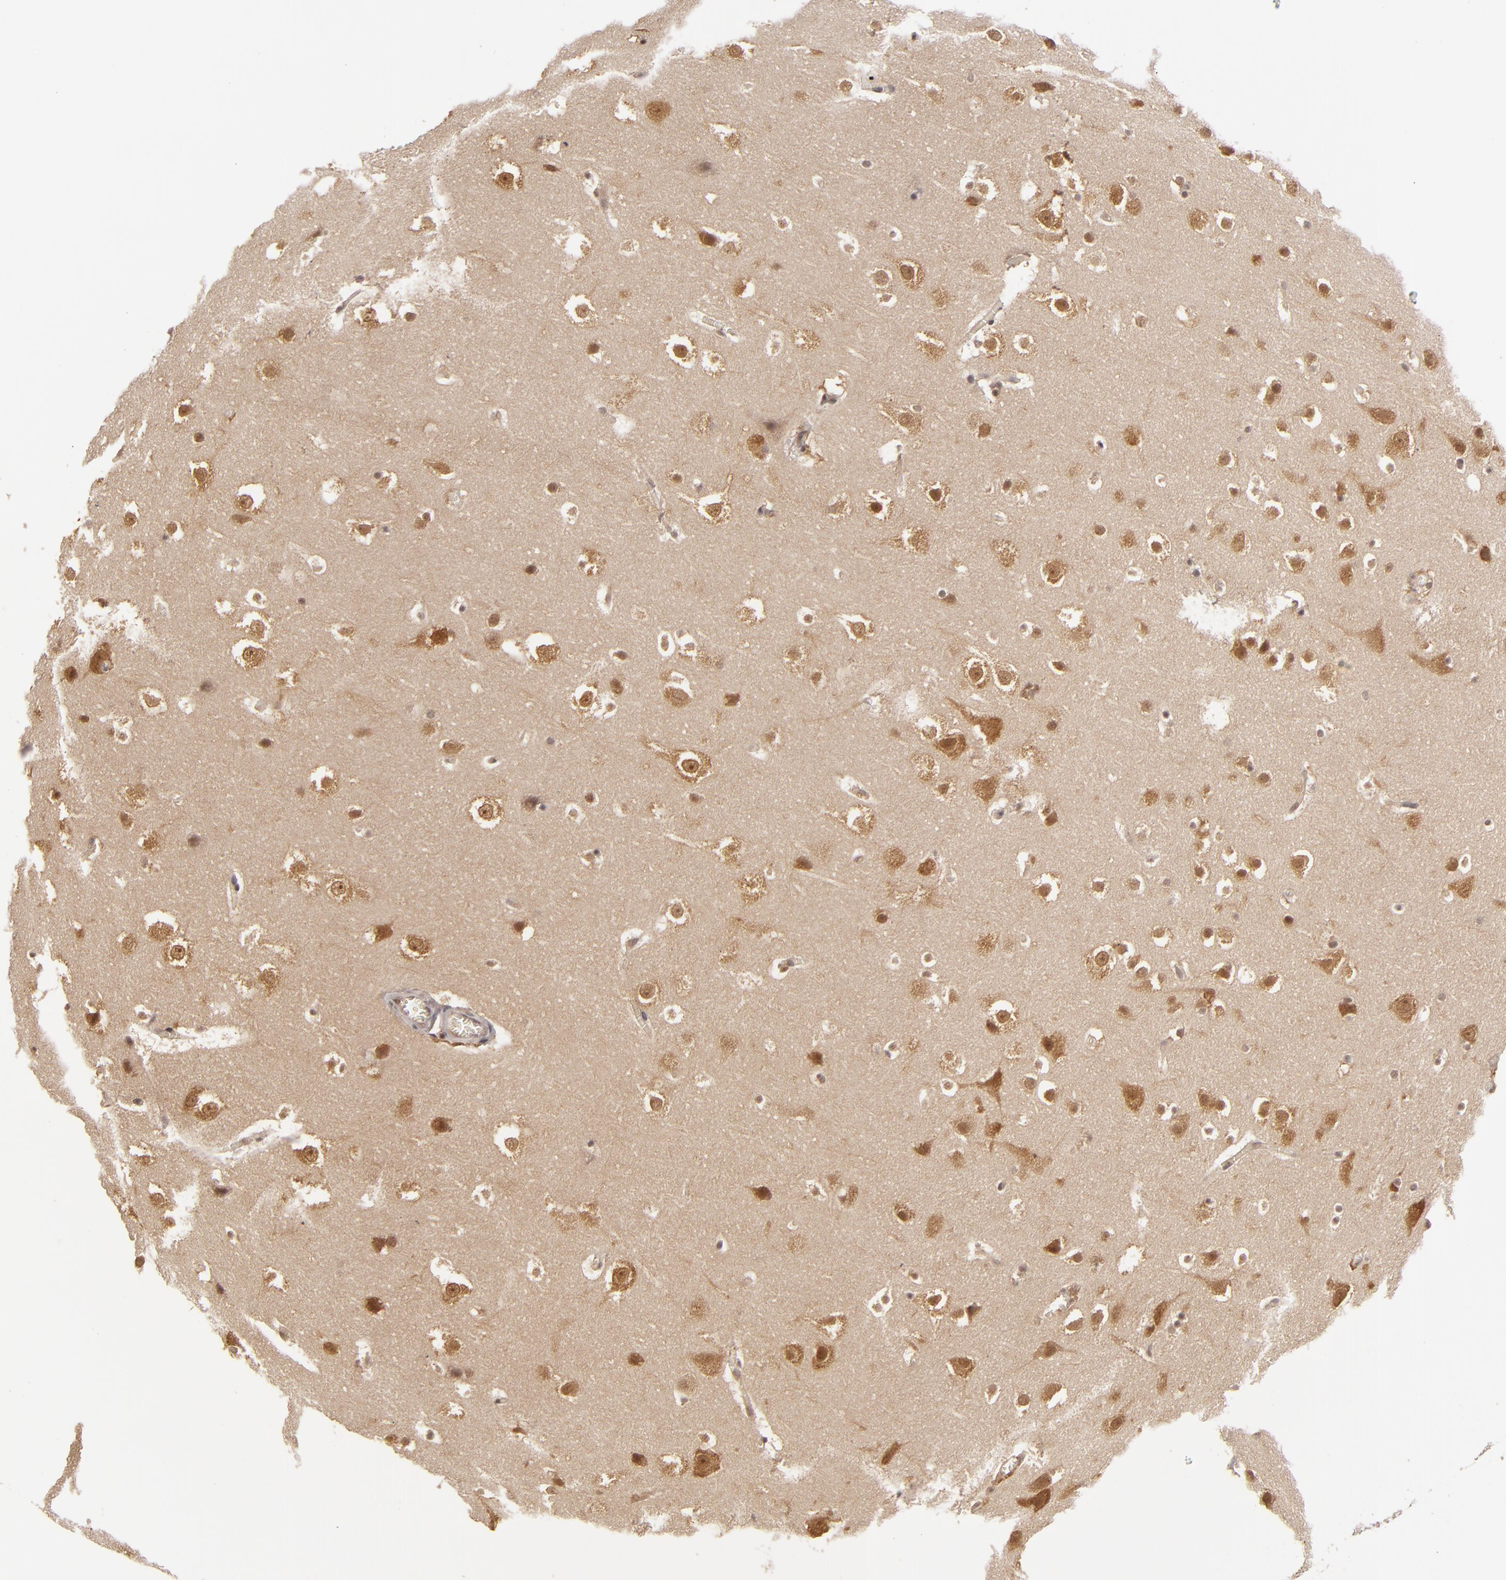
{"staining": {"intensity": "weak", "quantity": "<25%", "location": "cytoplasmic/membranous"}, "tissue": "hippocampus", "cell_type": "Glial cells", "image_type": "normal", "snomed": [{"axis": "morphology", "description": "Normal tissue, NOS"}, {"axis": "topography", "description": "Hippocampus"}], "caption": "Immunohistochemistry (IHC) image of benign human hippocampus stained for a protein (brown), which shows no expression in glial cells.", "gene": "MAPK3", "patient": {"sex": "male", "age": 45}}